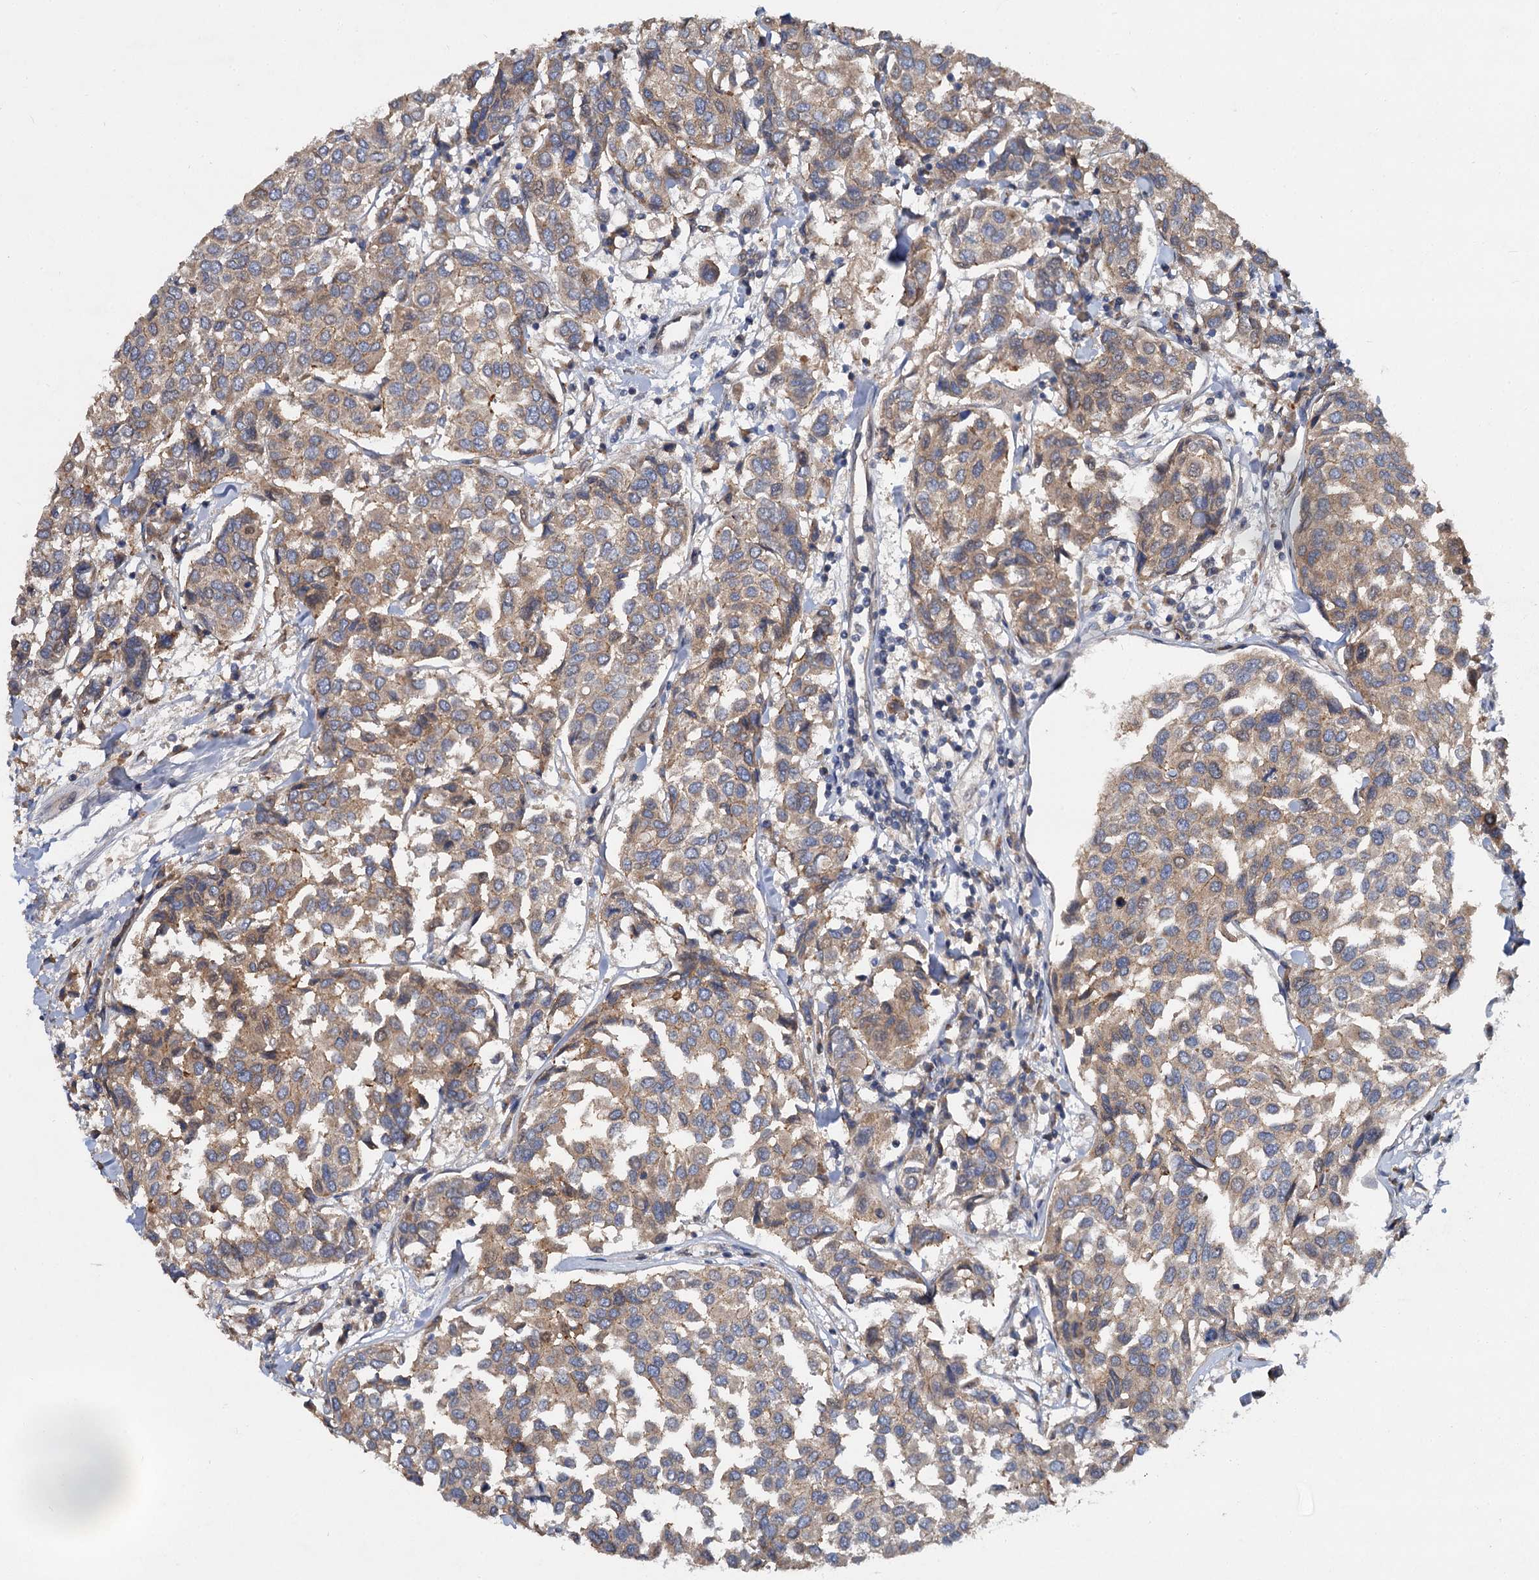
{"staining": {"intensity": "moderate", "quantity": ">75%", "location": "cytoplasmic/membranous"}, "tissue": "breast cancer", "cell_type": "Tumor cells", "image_type": "cancer", "snomed": [{"axis": "morphology", "description": "Duct carcinoma"}, {"axis": "topography", "description": "Breast"}], "caption": "Breast cancer (intraductal carcinoma) stained for a protein (brown) demonstrates moderate cytoplasmic/membranous positive positivity in approximately >75% of tumor cells.", "gene": "ZNF324", "patient": {"sex": "female", "age": 55}}